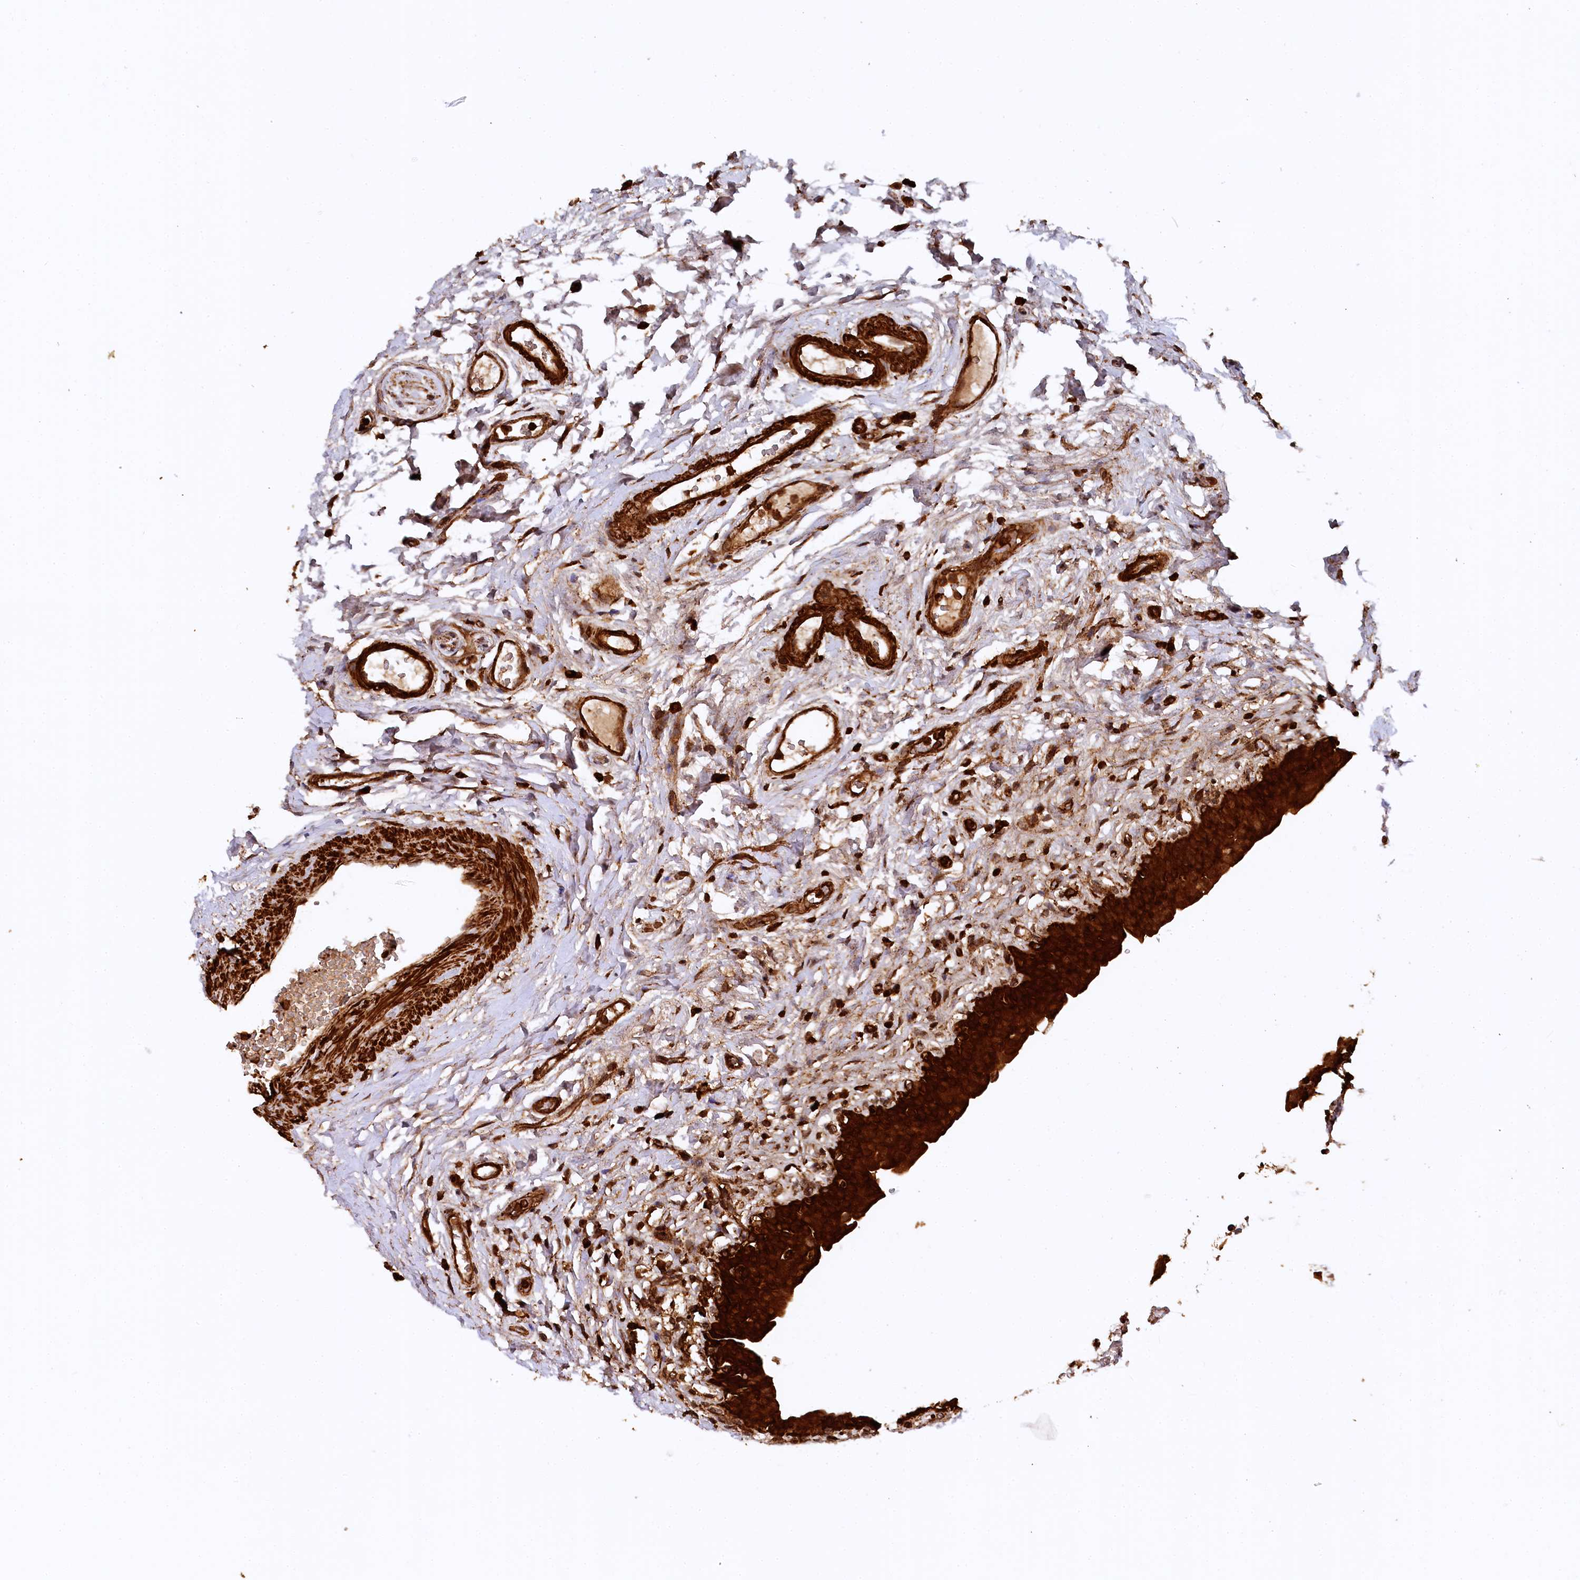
{"staining": {"intensity": "strong", "quantity": ">75%", "location": "cytoplasmic/membranous"}, "tissue": "urinary bladder", "cell_type": "Urothelial cells", "image_type": "normal", "snomed": [{"axis": "morphology", "description": "Normal tissue, NOS"}, {"axis": "topography", "description": "Urinary bladder"}], "caption": "Protein analysis of benign urinary bladder exhibits strong cytoplasmic/membranous expression in about >75% of urothelial cells. (DAB IHC, brown staining for protein, blue staining for nuclei).", "gene": "STUB1", "patient": {"sex": "male", "age": 83}}